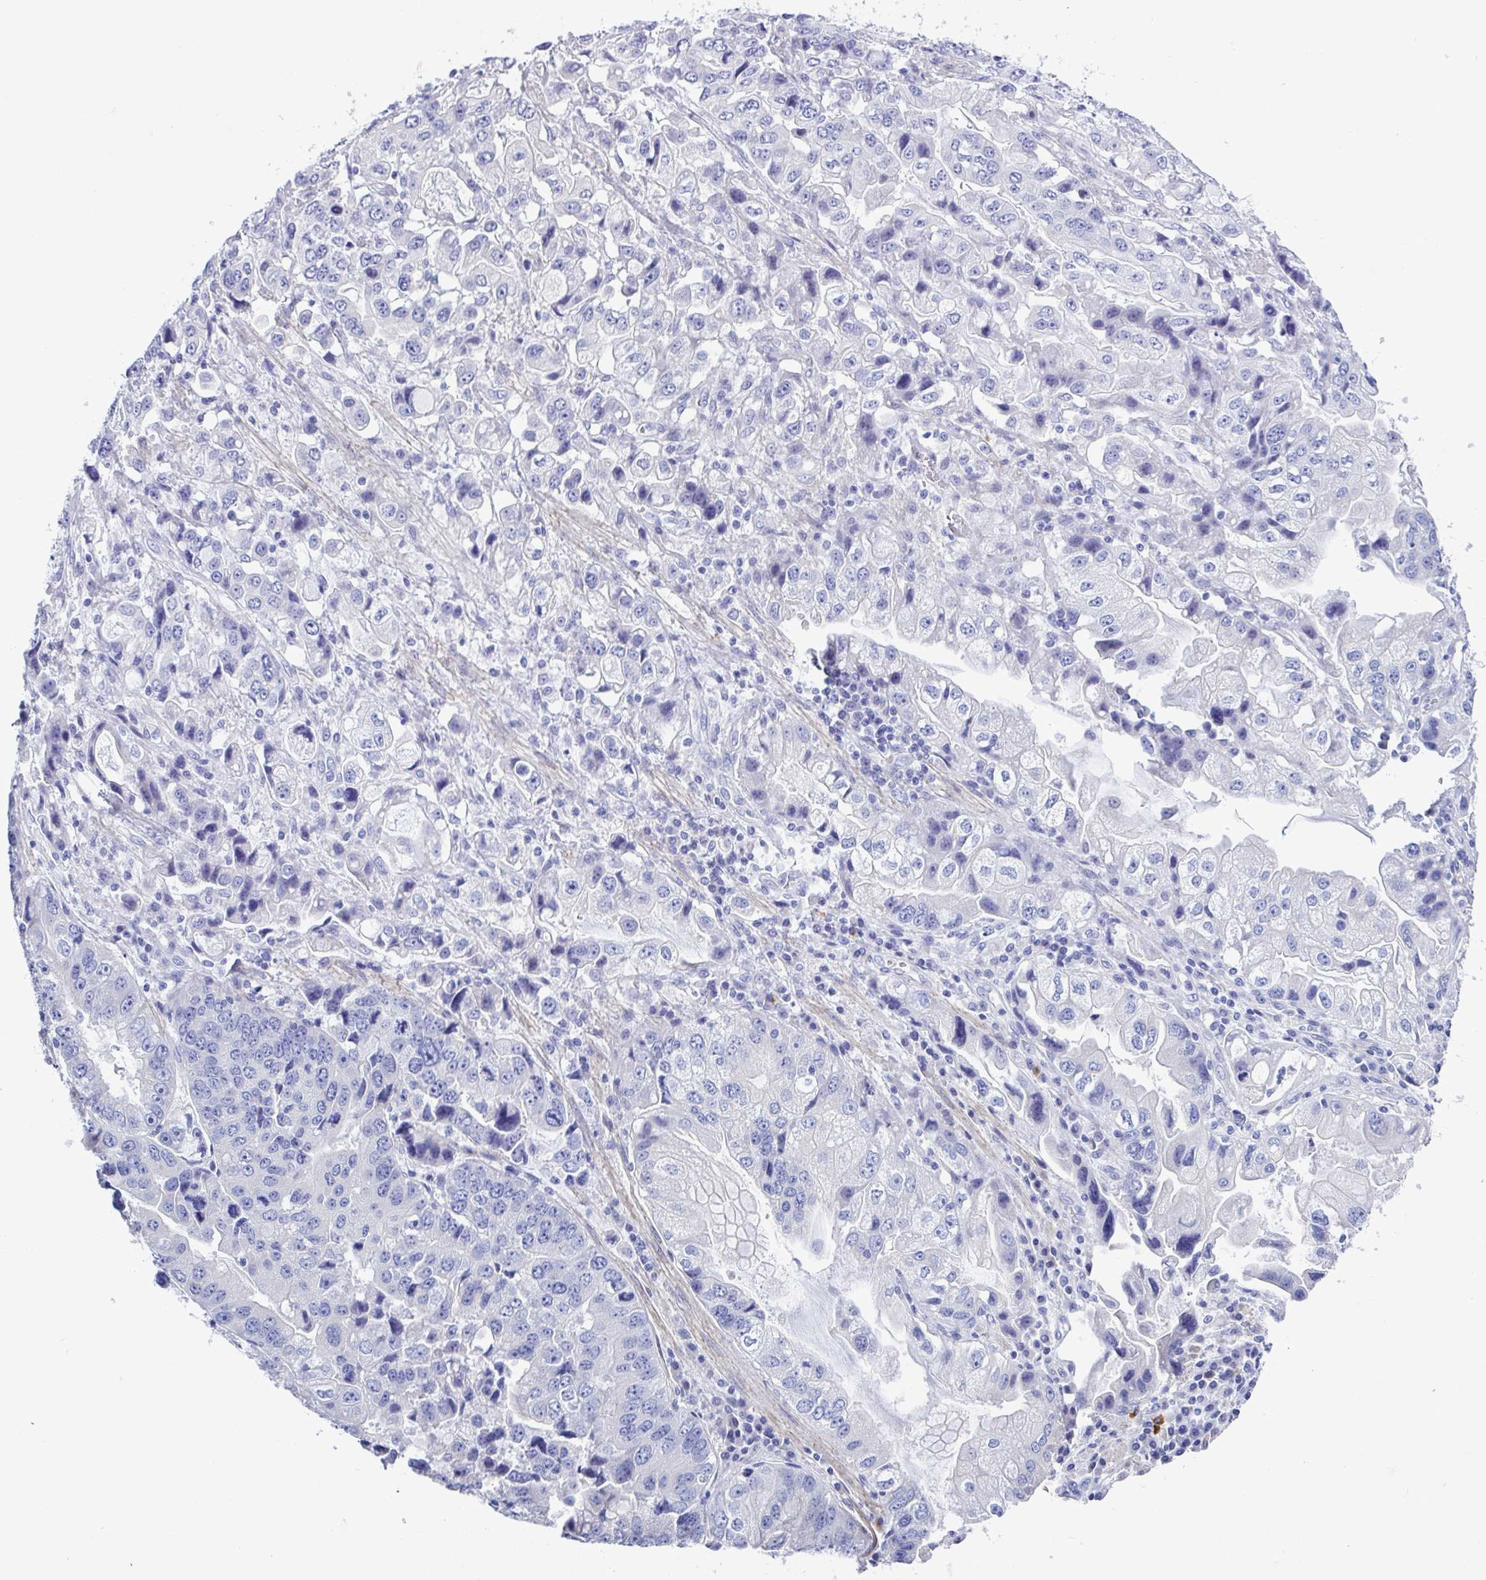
{"staining": {"intensity": "negative", "quantity": "none", "location": "none"}, "tissue": "stomach cancer", "cell_type": "Tumor cells", "image_type": "cancer", "snomed": [{"axis": "morphology", "description": "Adenocarcinoma, NOS"}, {"axis": "topography", "description": "Stomach, lower"}], "caption": "Tumor cells show no significant expression in stomach cancer. (Immunohistochemistry, brightfield microscopy, high magnification).", "gene": "MED11", "patient": {"sex": "female", "age": 93}}